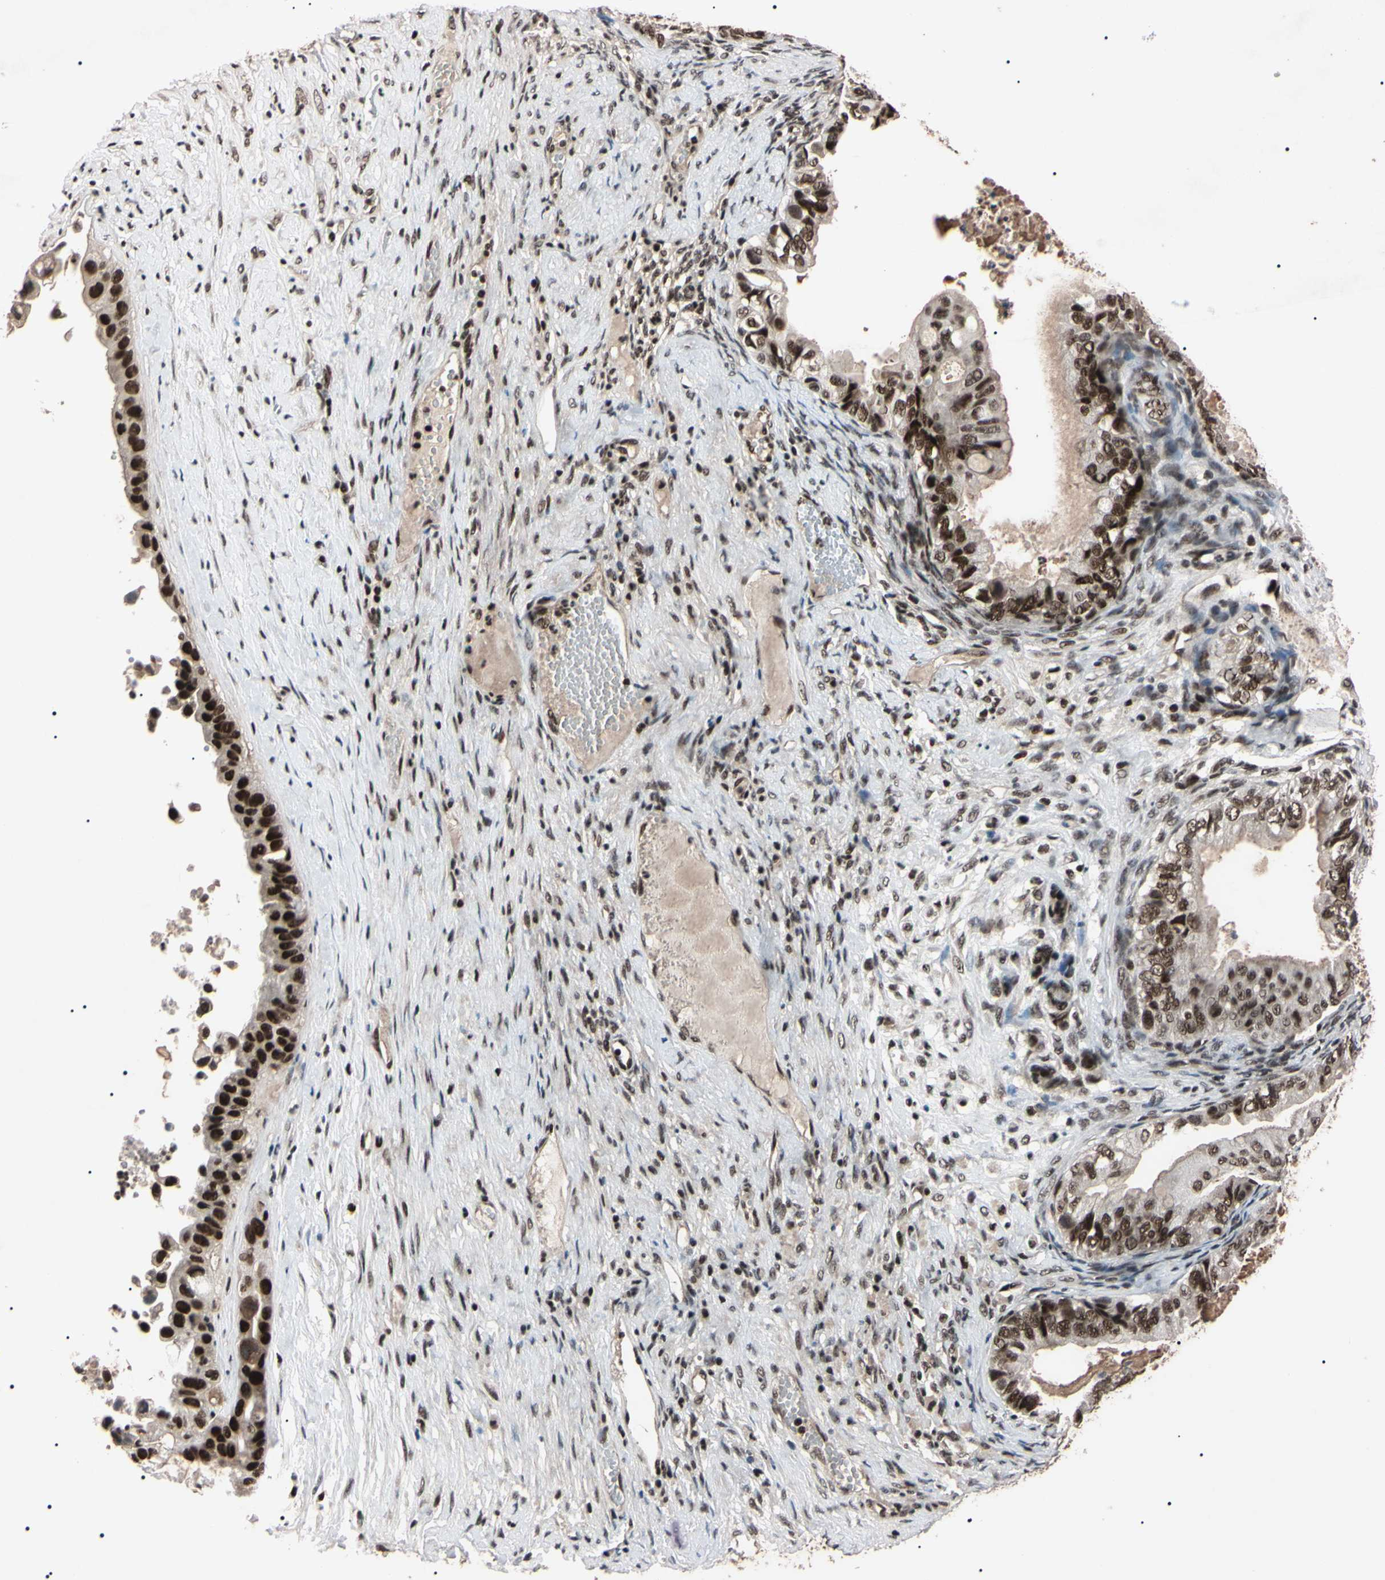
{"staining": {"intensity": "strong", "quantity": ">75%", "location": "nuclear"}, "tissue": "ovarian cancer", "cell_type": "Tumor cells", "image_type": "cancer", "snomed": [{"axis": "morphology", "description": "Cystadenocarcinoma, mucinous, NOS"}, {"axis": "topography", "description": "Ovary"}], "caption": "Tumor cells show strong nuclear expression in about >75% of cells in ovarian cancer (mucinous cystadenocarcinoma).", "gene": "YY1", "patient": {"sex": "female", "age": 80}}